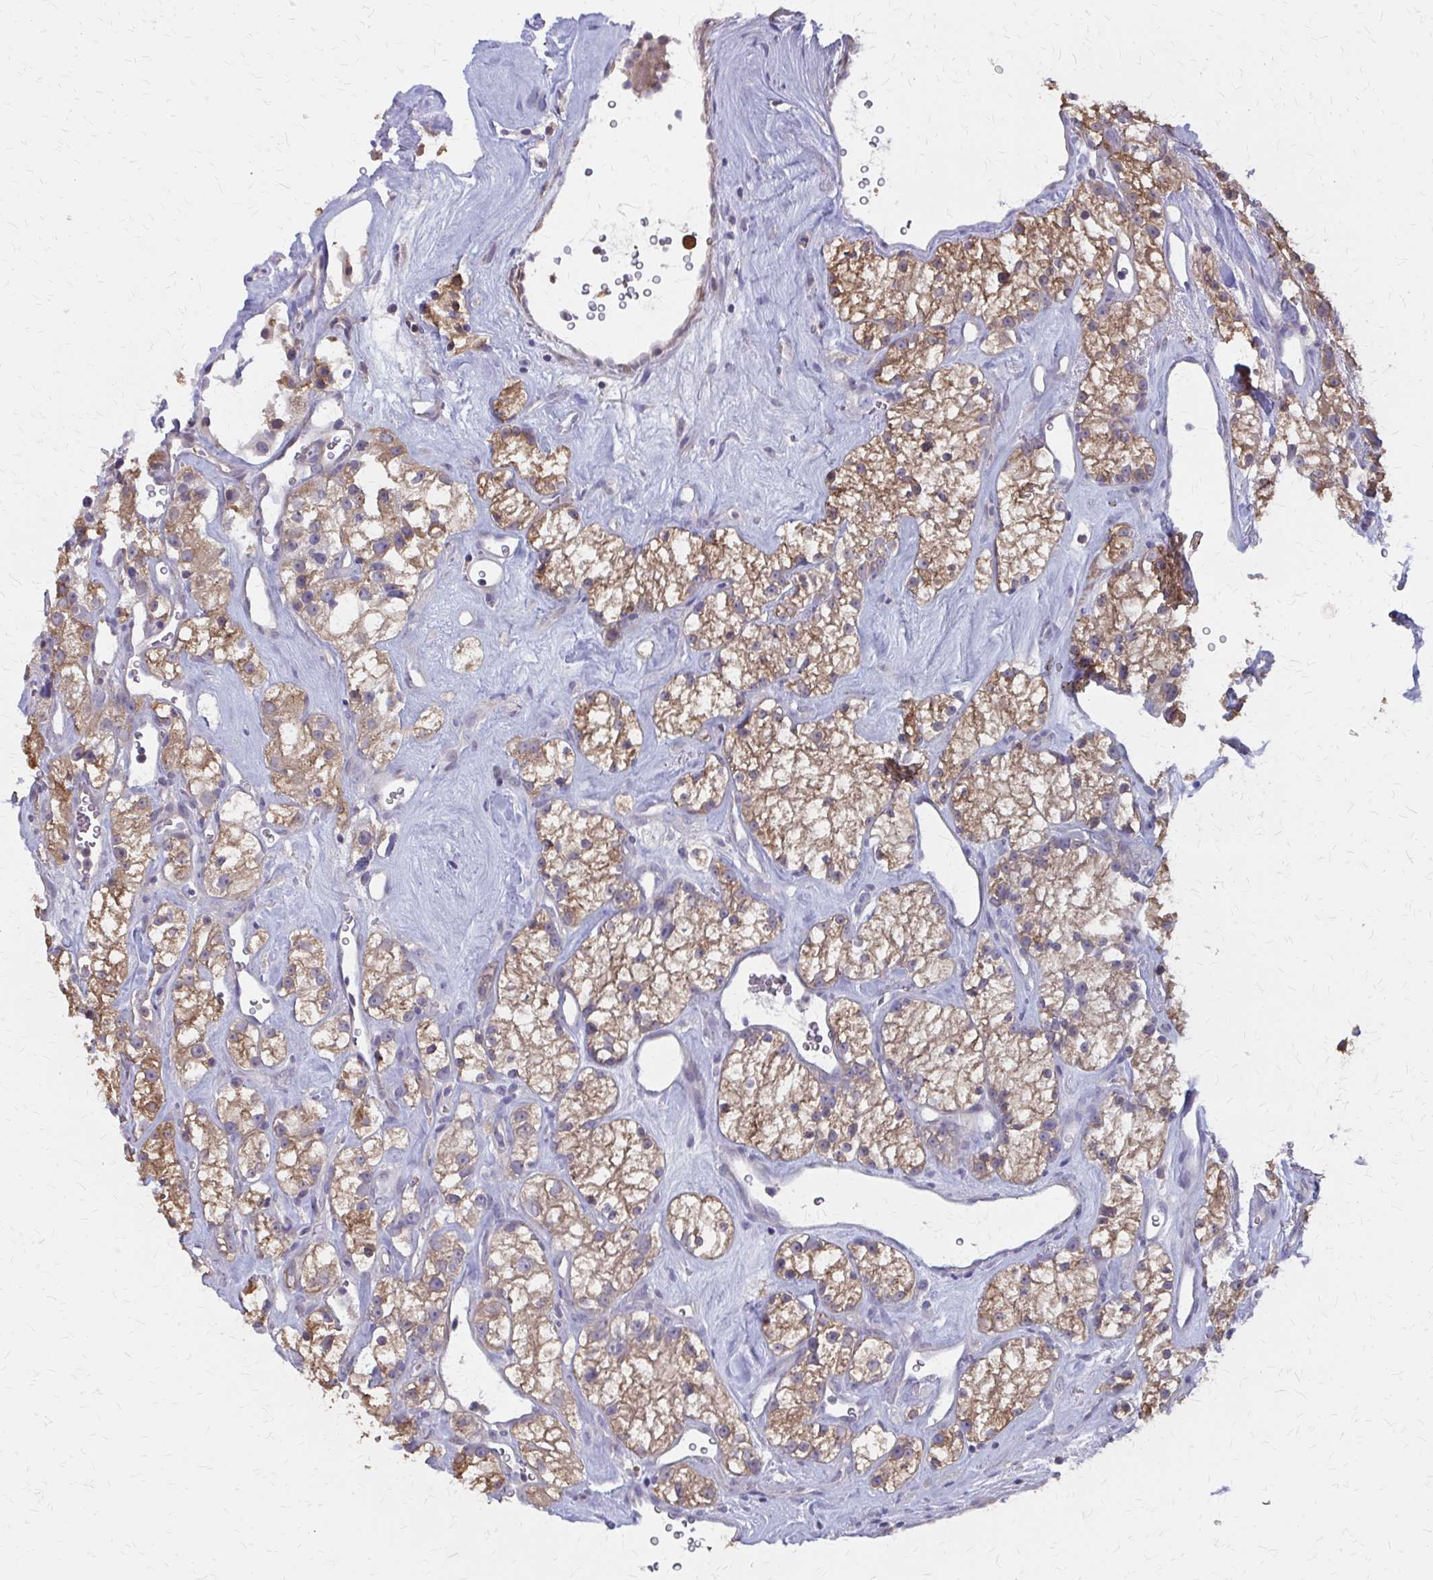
{"staining": {"intensity": "moderate", "quantity": ">75%", "location": "cytoplasmic/membranous"}, "tissue": "renal cancer", "cell_type": "Tumor cells", "image_type": "cancer", "snomed": [{"axis": "morphology", "description": "Adenocarcinoma, NOS"}, {"axis": "topography", "description": "Kidney"}], "caption": "Immunohistochemical staining of adenocarcinoma (renal) shows medium levels of moderate cytoplasmic/membranous protein positivity in approximately >75% of tumor cells.", "gene": "IFI44L", "patient": {"sex": "male", "age": 77}}